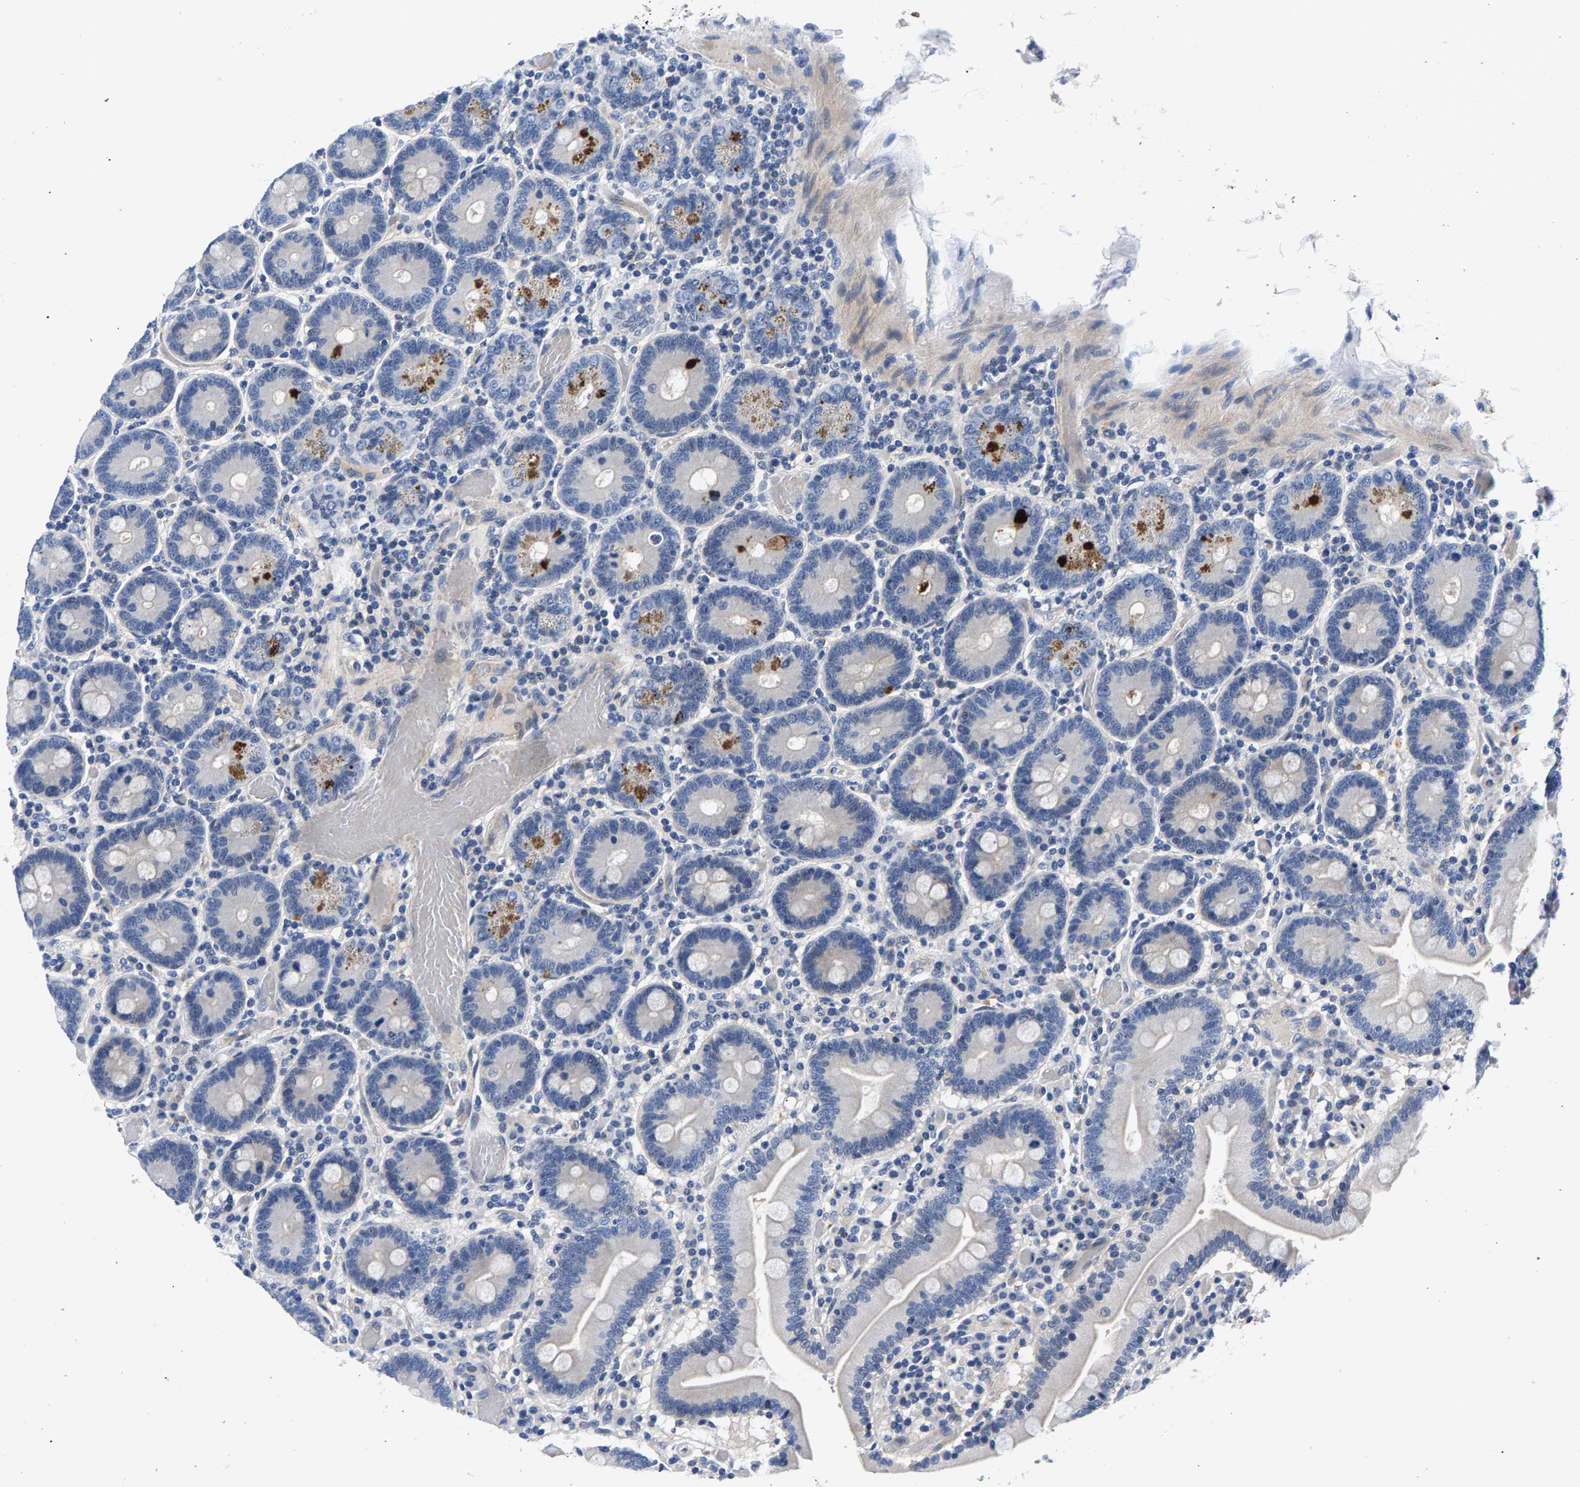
{"staining": {"intensity": "negative", "quantity": "none", "location": "none"}, "tissue": "duodenum", "cell_type": "Glandular cells", "image_type": "normal", "snomed": [{"axis": "morphology", "description": "Normal tissue, NOS"}, {"axis": "topography", "description": "Duodenum"}], "caption": "DAB (3,3'-diaminobenzidine) immunohistochemical staining of unremarkable duodenum displays no significant staining in glandular cells.", "gene": "P2RY4", "patient": {"sex": "male", "age": 66}}